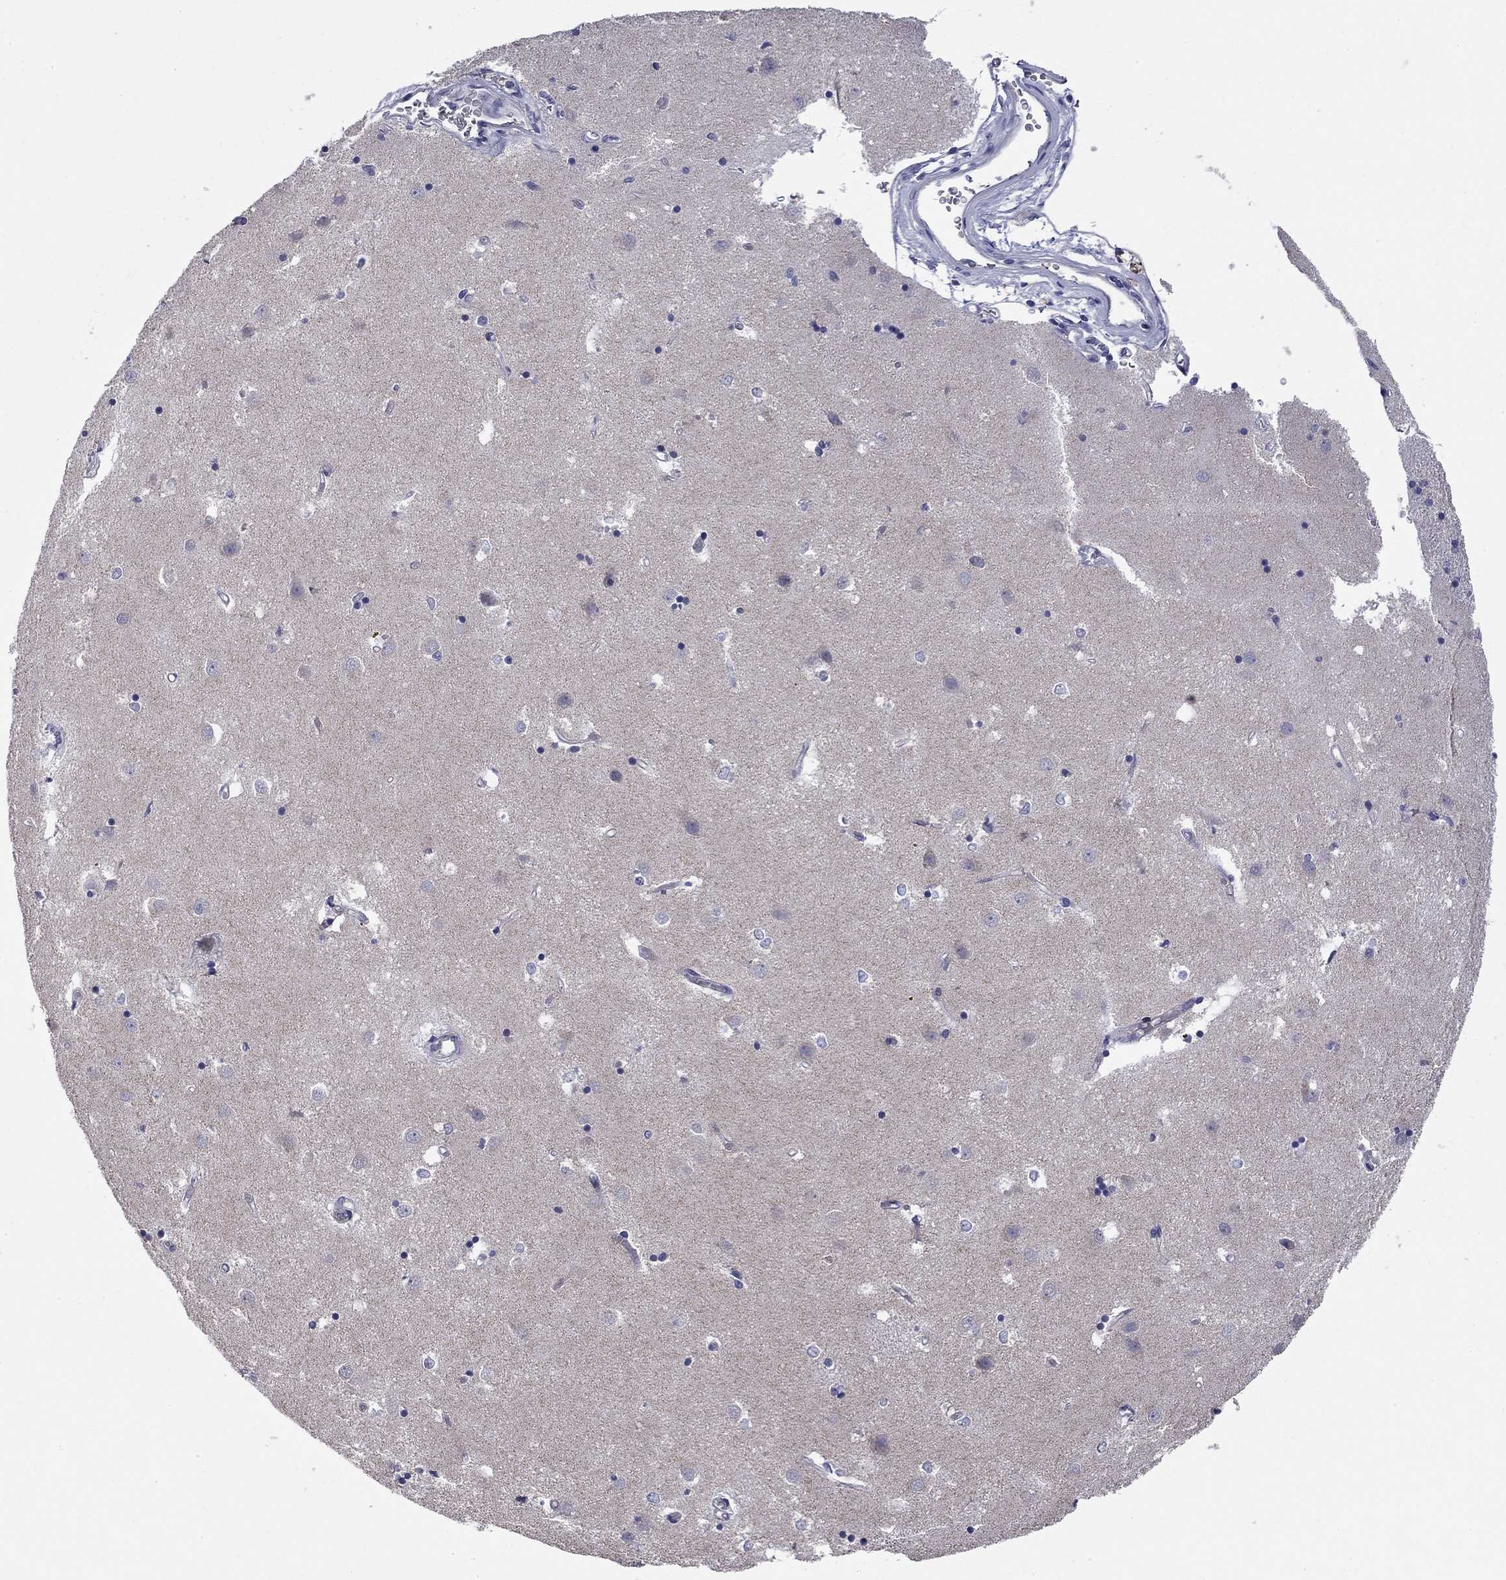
{"staining": {"intensity": "negative", "quantity": "none", "location": "none"}, "tissue": "caudate", "cell_type": "Glial cells", "image_type": "normal", "snomed": [{"axis": "morphology", "description": "Normal tissue, NOS"}, {"axis": "topography", "description": "Lateral ventricle wall"}], "caption": "This is a micrograph of IHC staining of unremarkable caudate, which shows no staining in glial cells. (DAB (3,3'-diaminobenzidine) immunohistochemistry visualized using brightfield microscopy, high magnification).", "gene": "HTR4", "patient": {"sex": "male", "age": 54}}